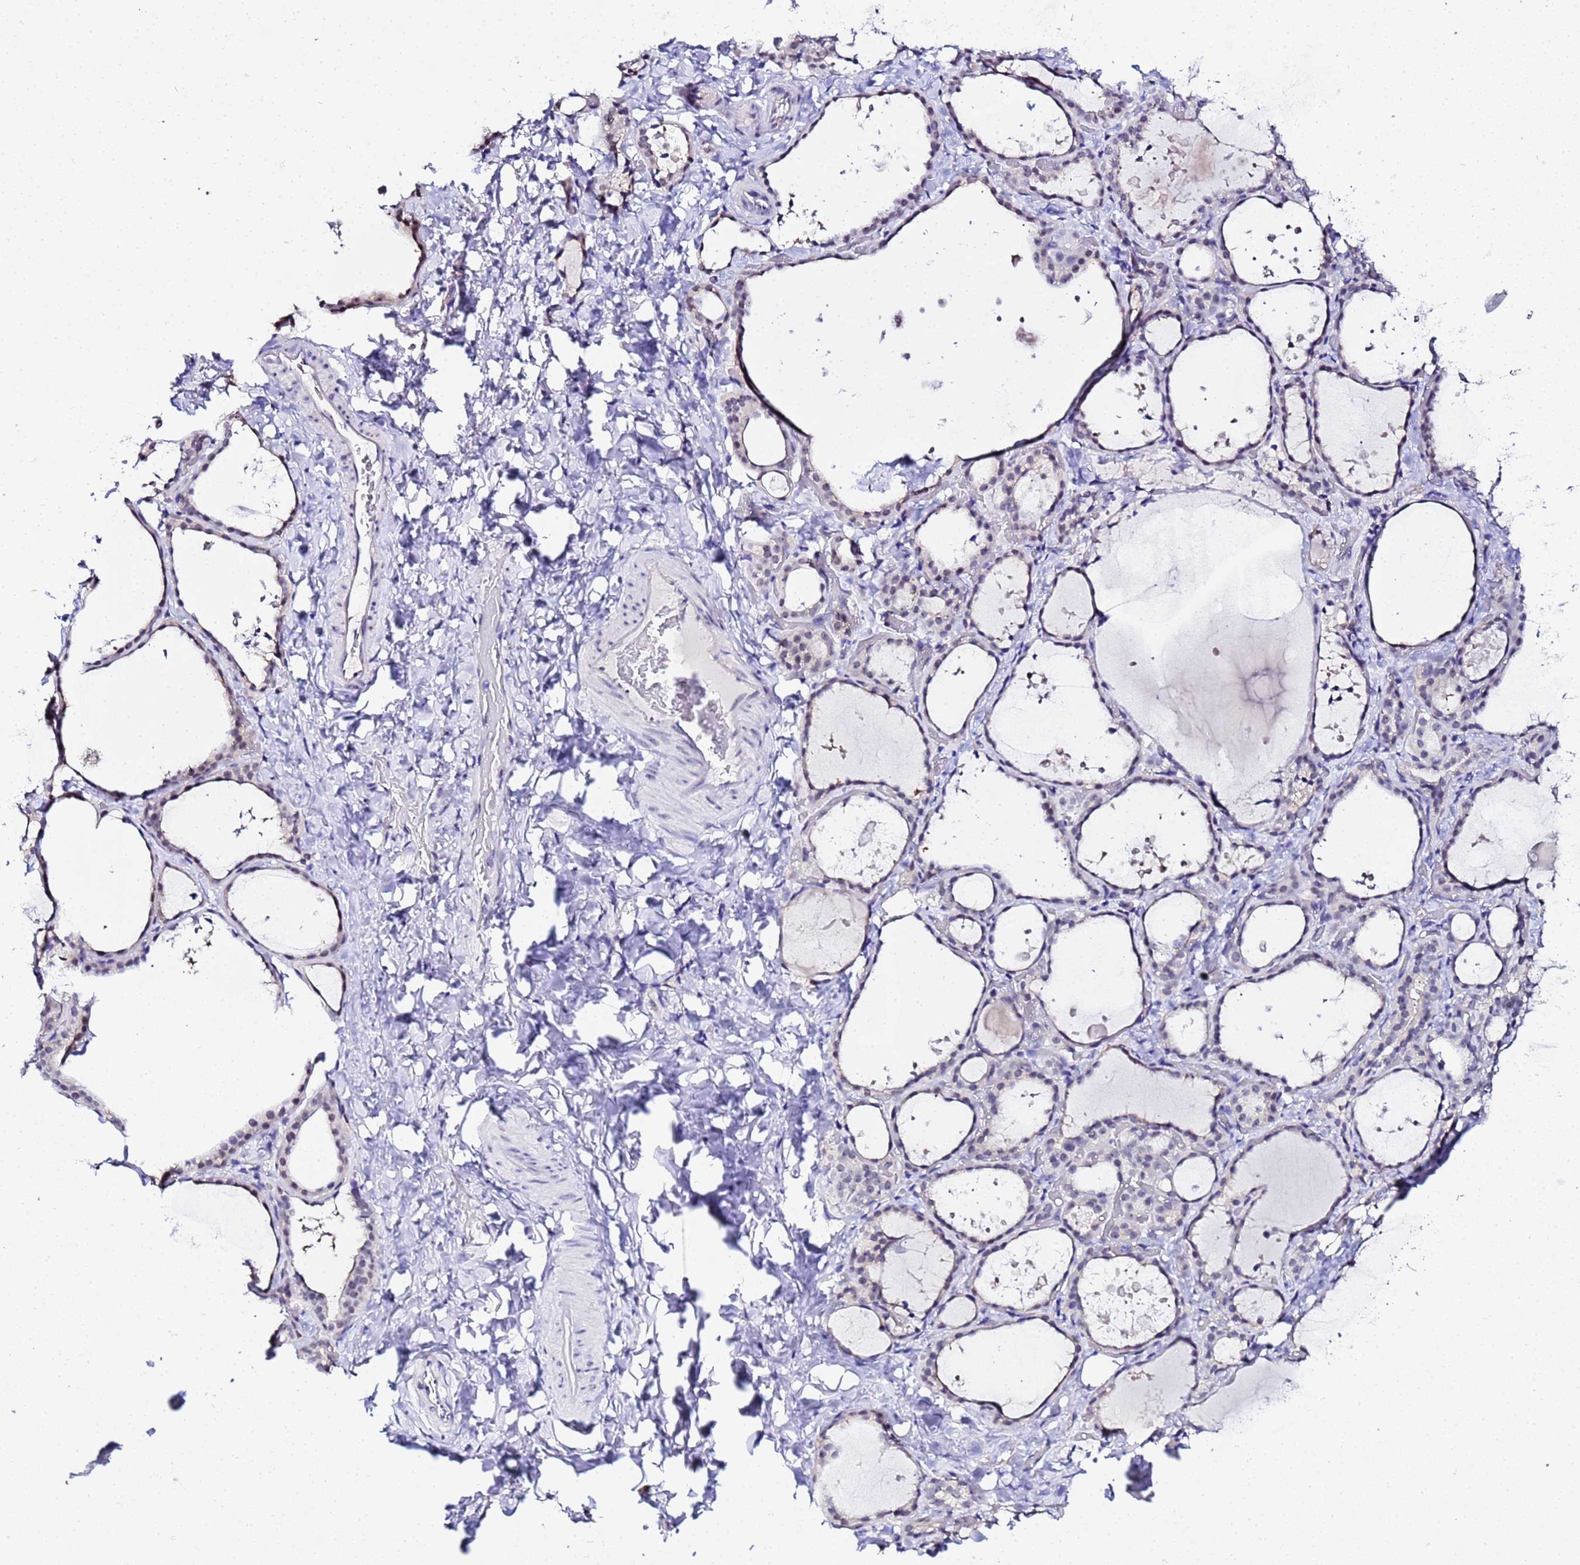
{"staining": {"intensity": "weak", "quantity": "<25%", "location": "nuclear"}, "tissue": "thyroid gland", "cell_type": "Glandular cells", "image_type": "normal", "snomed": [{"axis": "morphology", "description": "Normal tissue, NOS"}, {"axis": "topography", "description": "Thyroid gland"}], "caption": "This is an immunohistochemistry (IHC) image of normal human thyroid gland. There is no positivity in glandular cells.", "gene": "ACTL6B", "patient": {"sex": "female", "age": 44}}